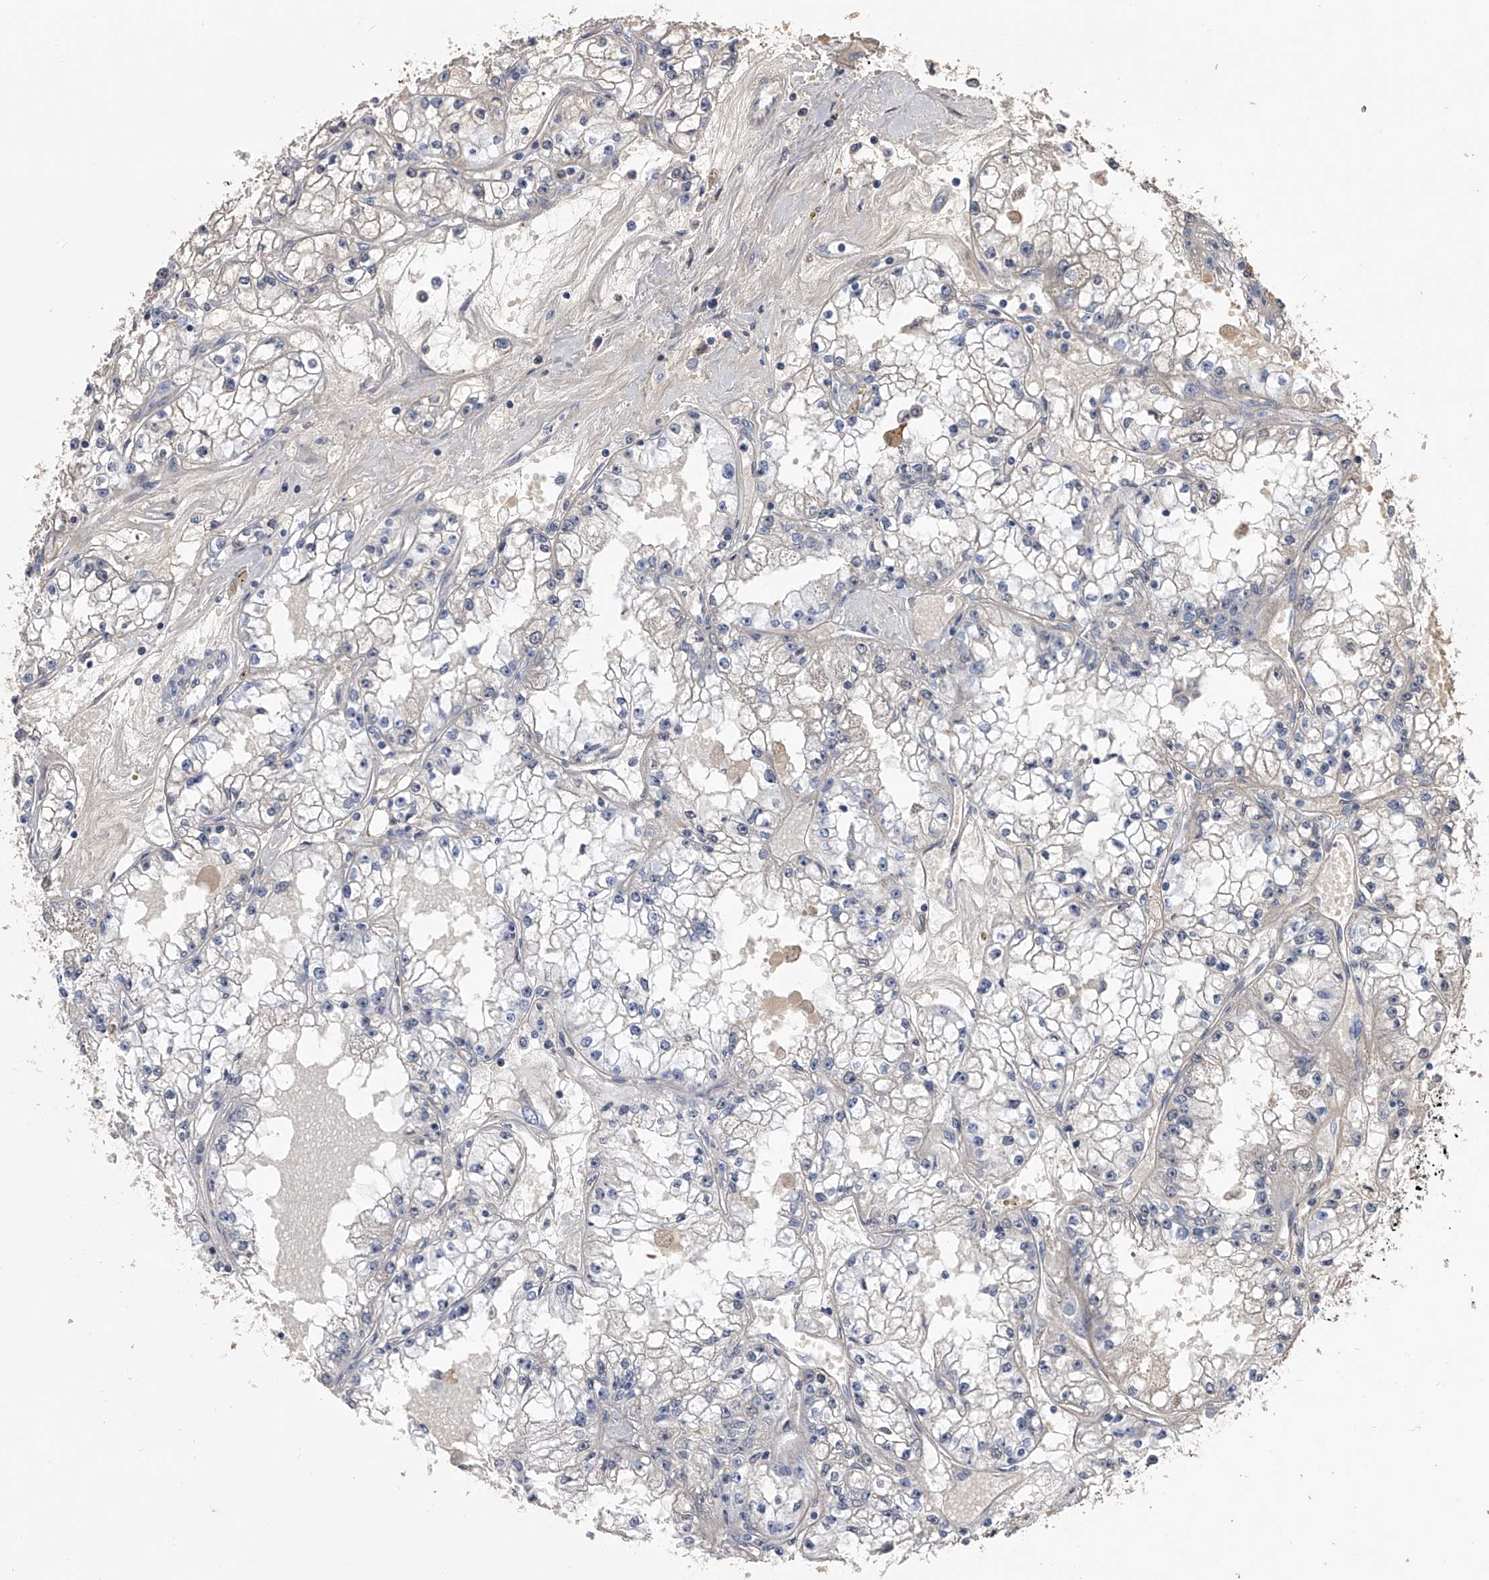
{"staining": {"intensity": "negative", "quantity": "none", "location": "none"}, "tissue": "renal cancer", "cell_type": "Tumor cells", "image_type": "cancer", "snomed": [{"axis": "morphology", "description": "Adenocarcinoma, NOS"}, {"axis": "topography", "description": "Kidney"}], "caption": "Immunohistochemistry of human renal cancer (adenocarcinoma) demonstrates no staining in tumor cells. The staining was performed using DAB (3,3'-diaminobenzidine) to visualize the protein expression in brown, while the nuclei were stained in blue with hematoxylin (Magnification: 20x).", "gene": "MDN1", "patient": {"sex": "male", "age": 56}}